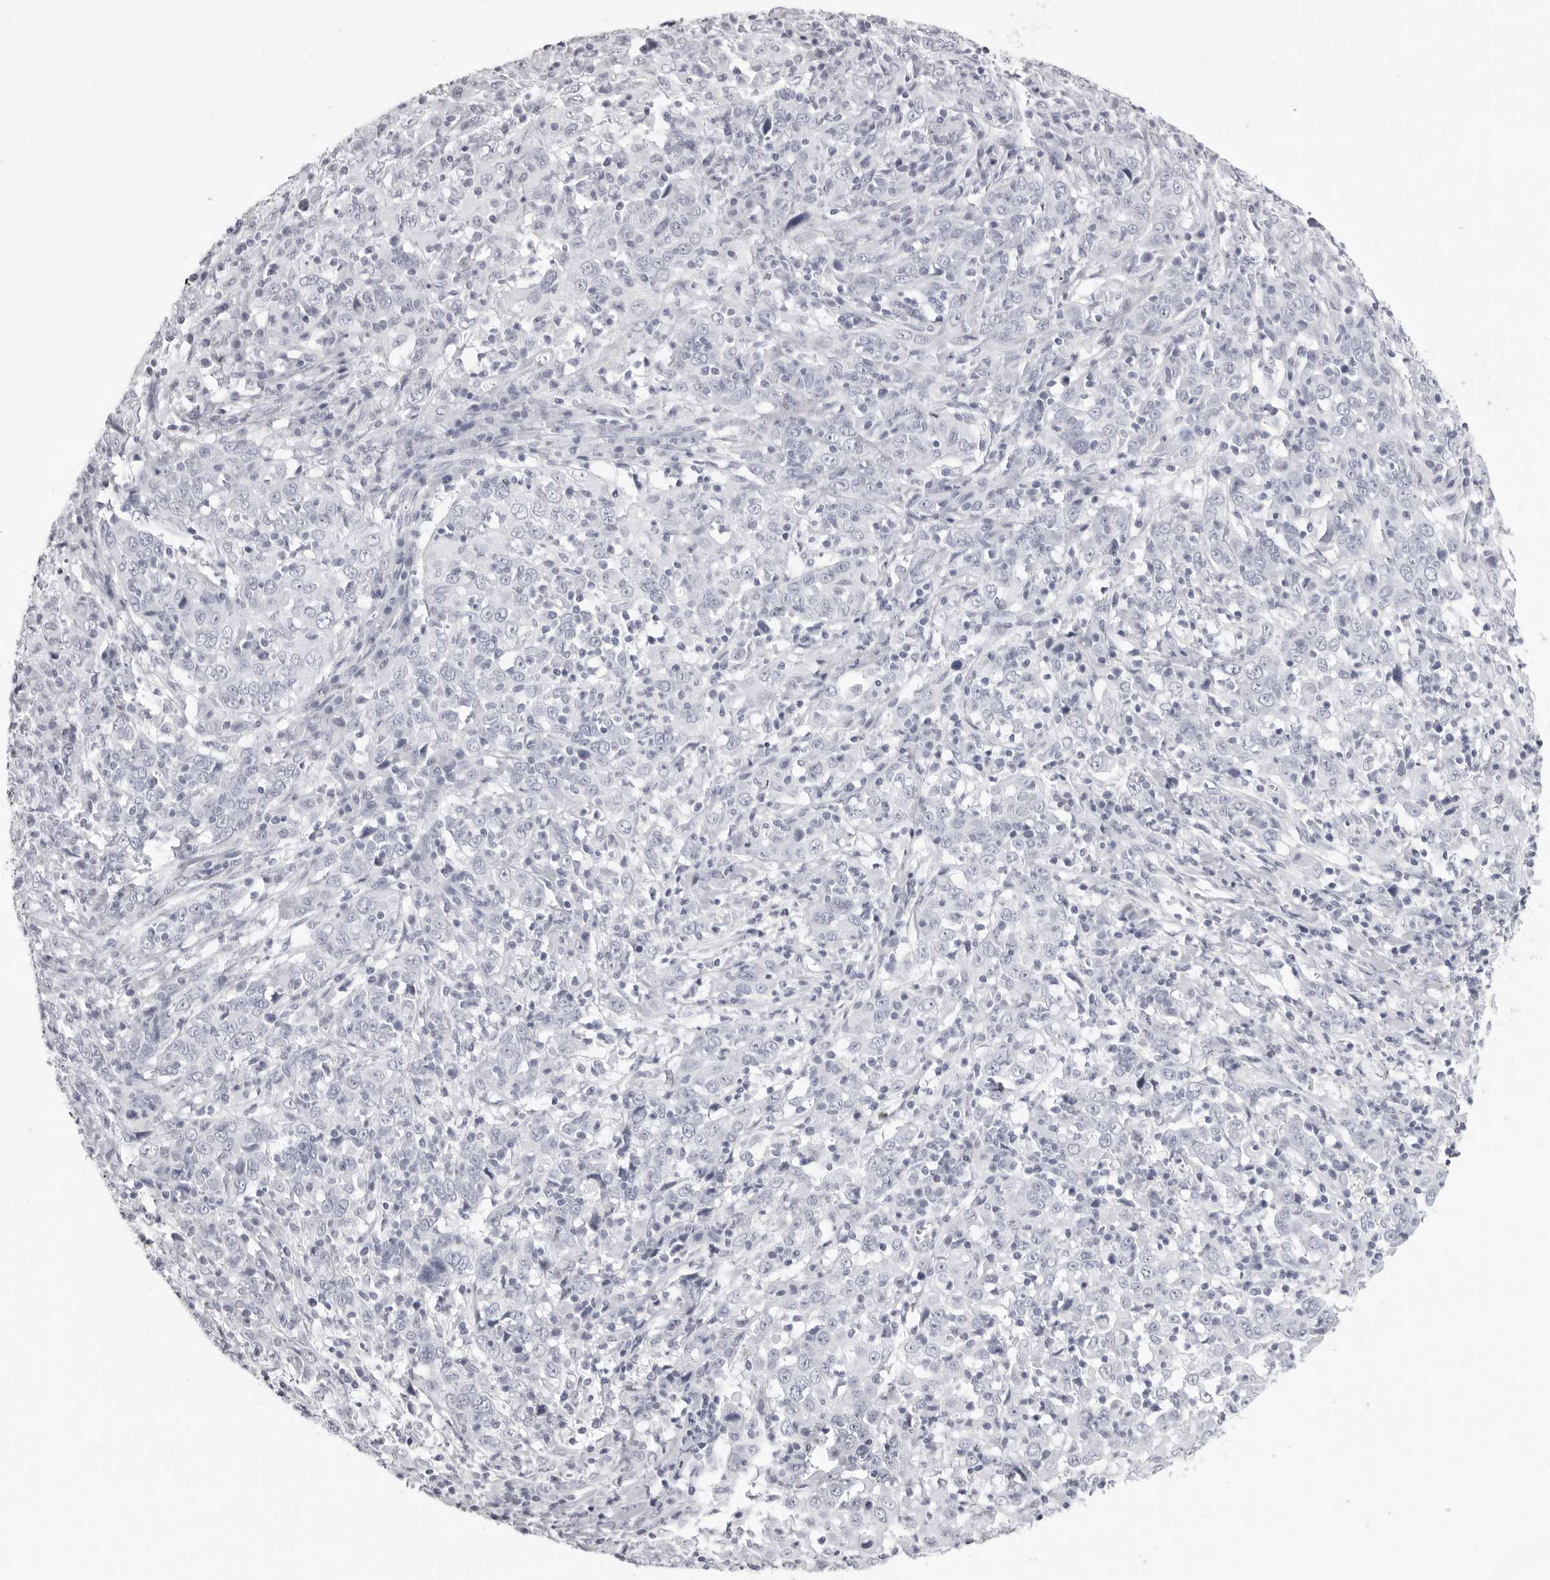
{"staining": {"intensity": "negative", "quantity": "none", "location": "none"}, "tissue": "cervical cancer", "cell_type": "Tumor cells", "image_type": "cancer", "snomed": [{"axis": "morphology", "description": "Squamous cell carcinoma, NOS"}, {"axis": "topography", "description": "Cervix"}], "caption": "The histopathology image displays no significant positivity in tumor cells of cervical cancer (squamous cell carcinoma). Nuclei are stained in blue.", "gene": "CST1", "patient": {"sex": "female", "age": 46}}